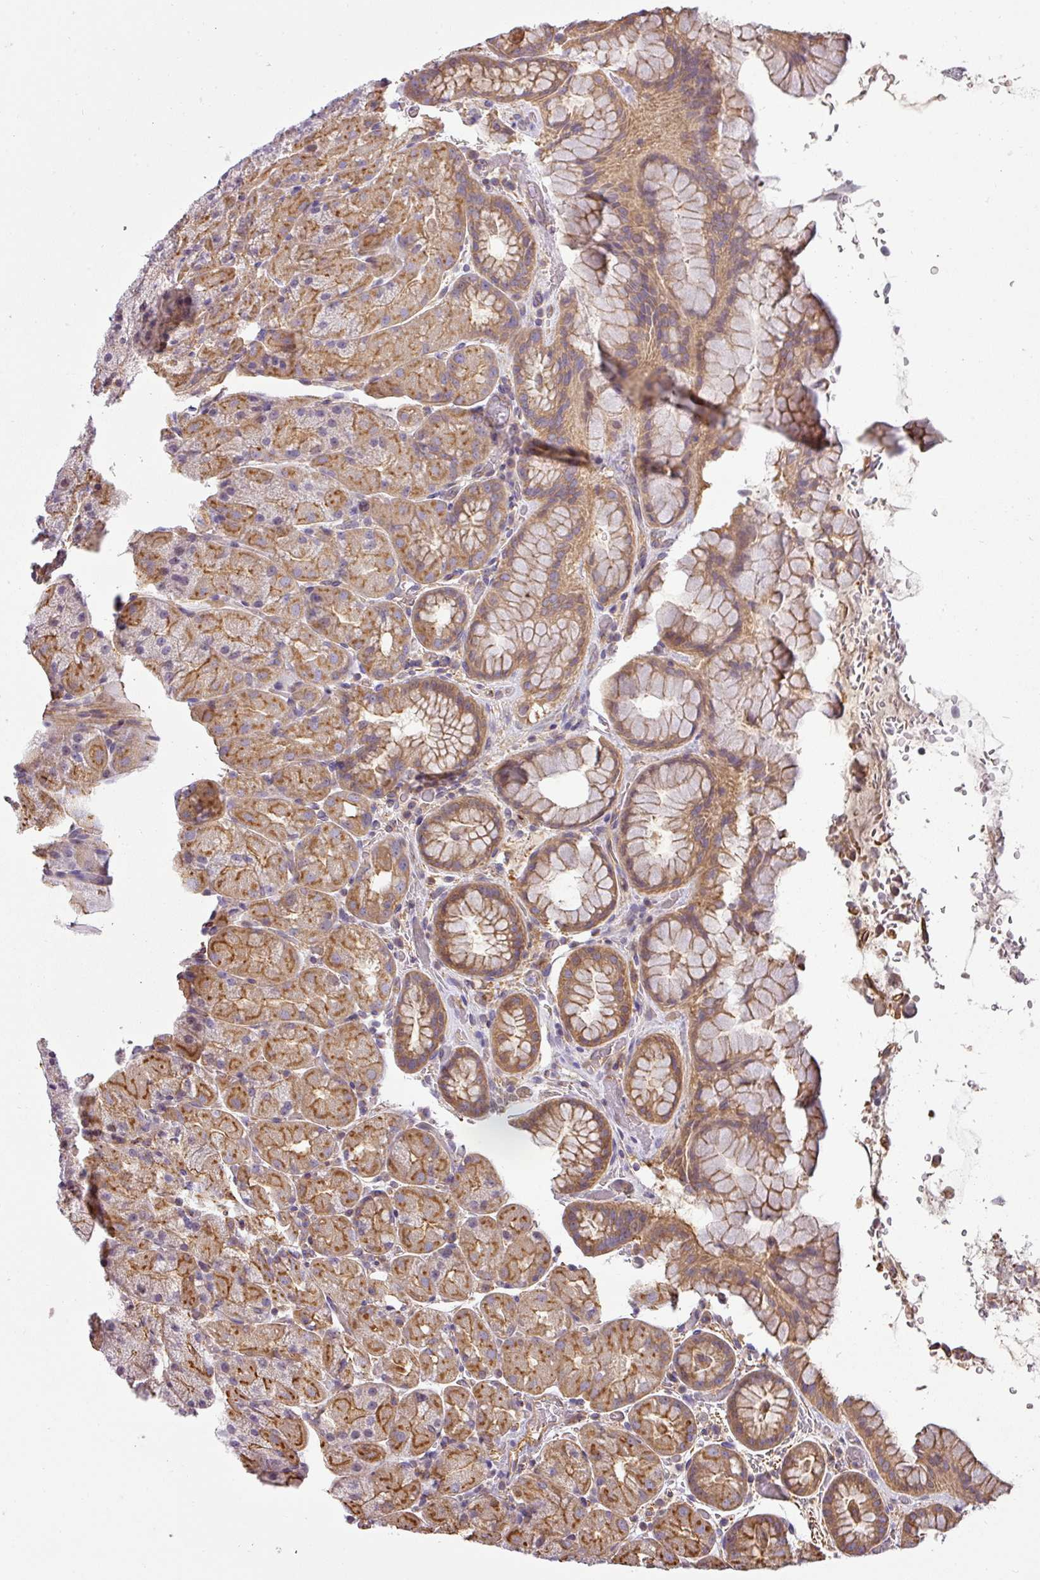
{"staining": {"intensity": "moderate", "quantity": "25%-75%", "location": "cytoplasmic/membranous"}, "tissue": "stomach", "cell_type": "Glandular cells", "image_type": "normal", "snomed": [{"axis": "morphology", "description": "Normal tissue, NOS"}, {"axis": "topography", "description": "Stomach, upper"}, {"axis": "topography", "description": "Stomach, lower"}], "caption": "Immunohistochemistry (IHC) micrograph of benign stomach stained for a protein (brown), which shows medium levels of moderate cytoplasmic/membranous staining in approximately 25%-75% of glandular cells.", "gene": "ZNF835", "patient": {"sex": "male", "age": 67}}